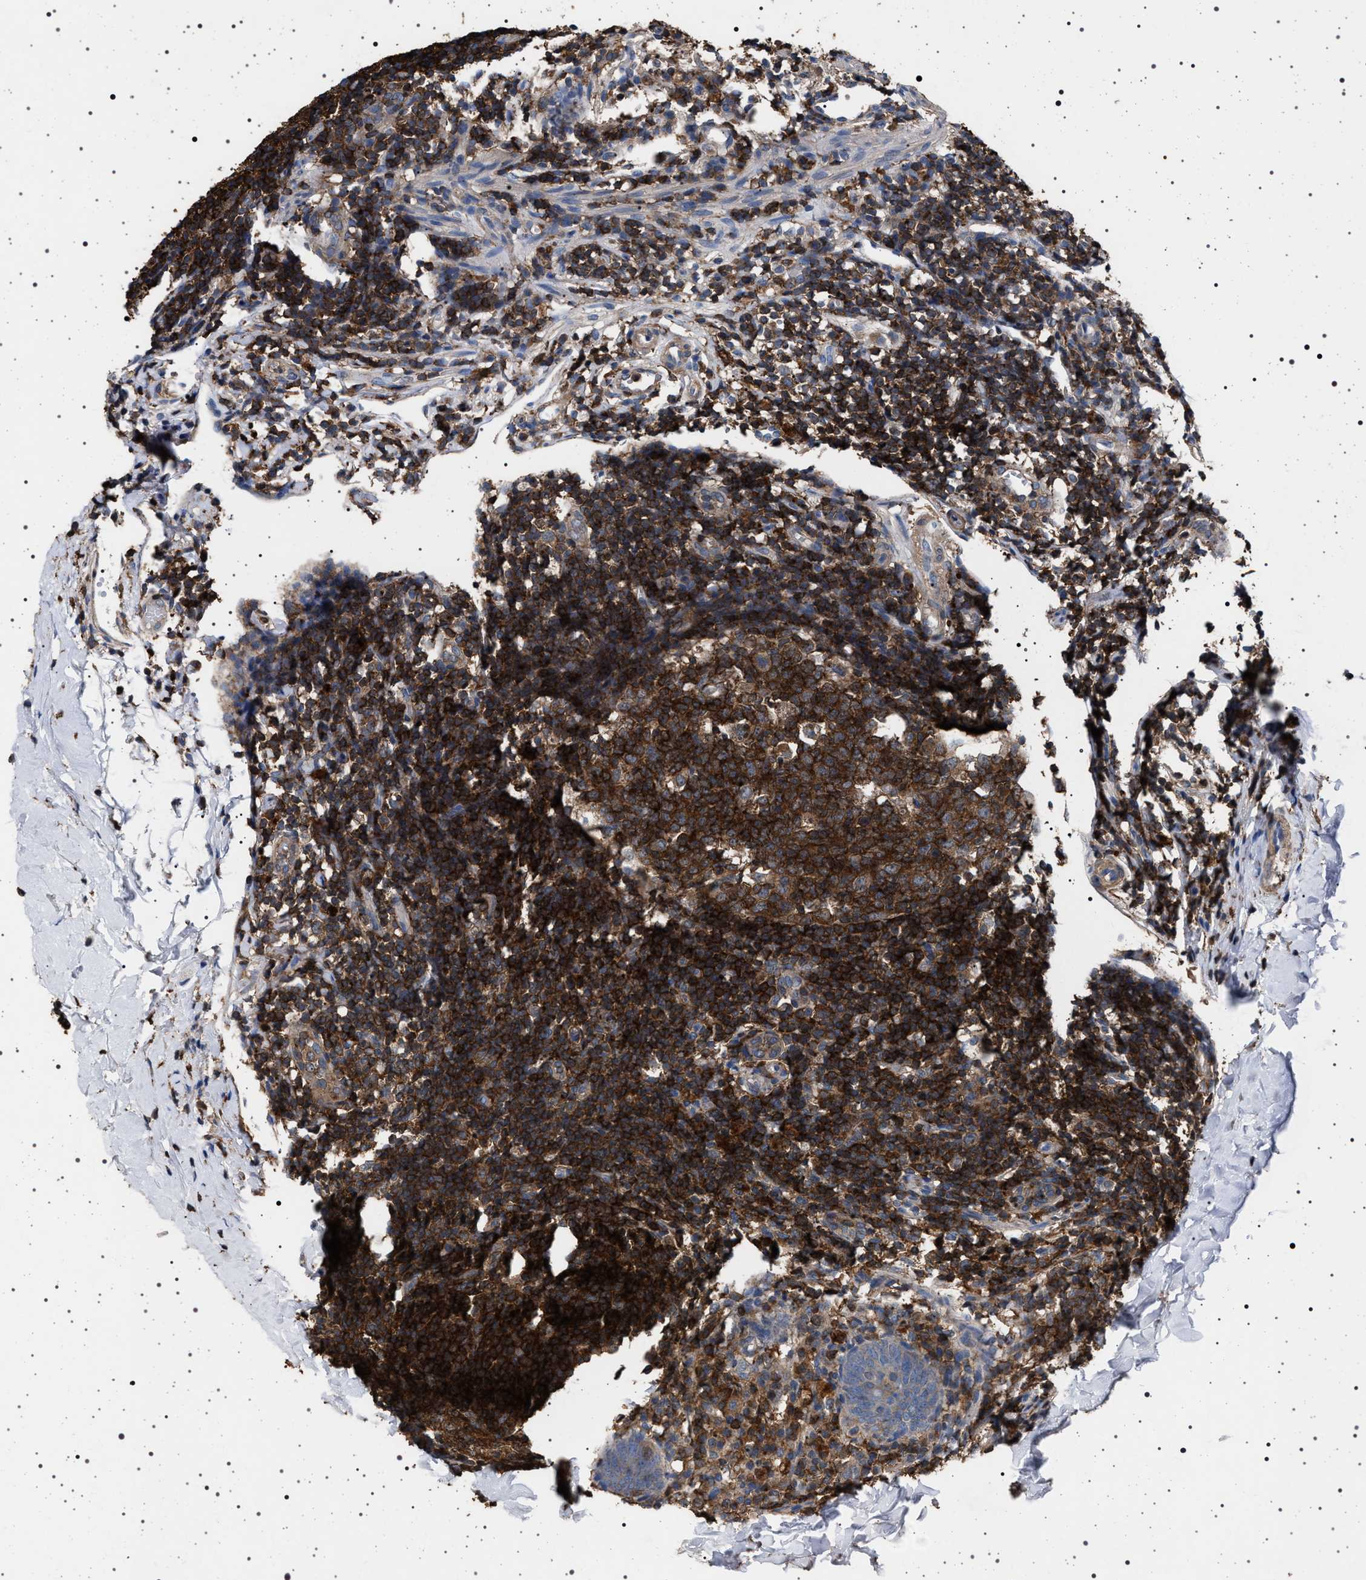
{"staining": {"intensity": "negative", "quantity": "none", "location": "none"}, "tissue": "appendix", "cell_type": "Glandular cells", "image_type": "normal", "snomed": [{"axis": "morphology", "description": "Normal tissue, NOS"}, {"axis": "topography", "description": "Appendix"}], "caption": "Immunohistochemistry (IHC) of normal appendix shows no positivity in glandular cells.", "gene": "SMAP2", "patient": {"sex": "female", "age": 20}}